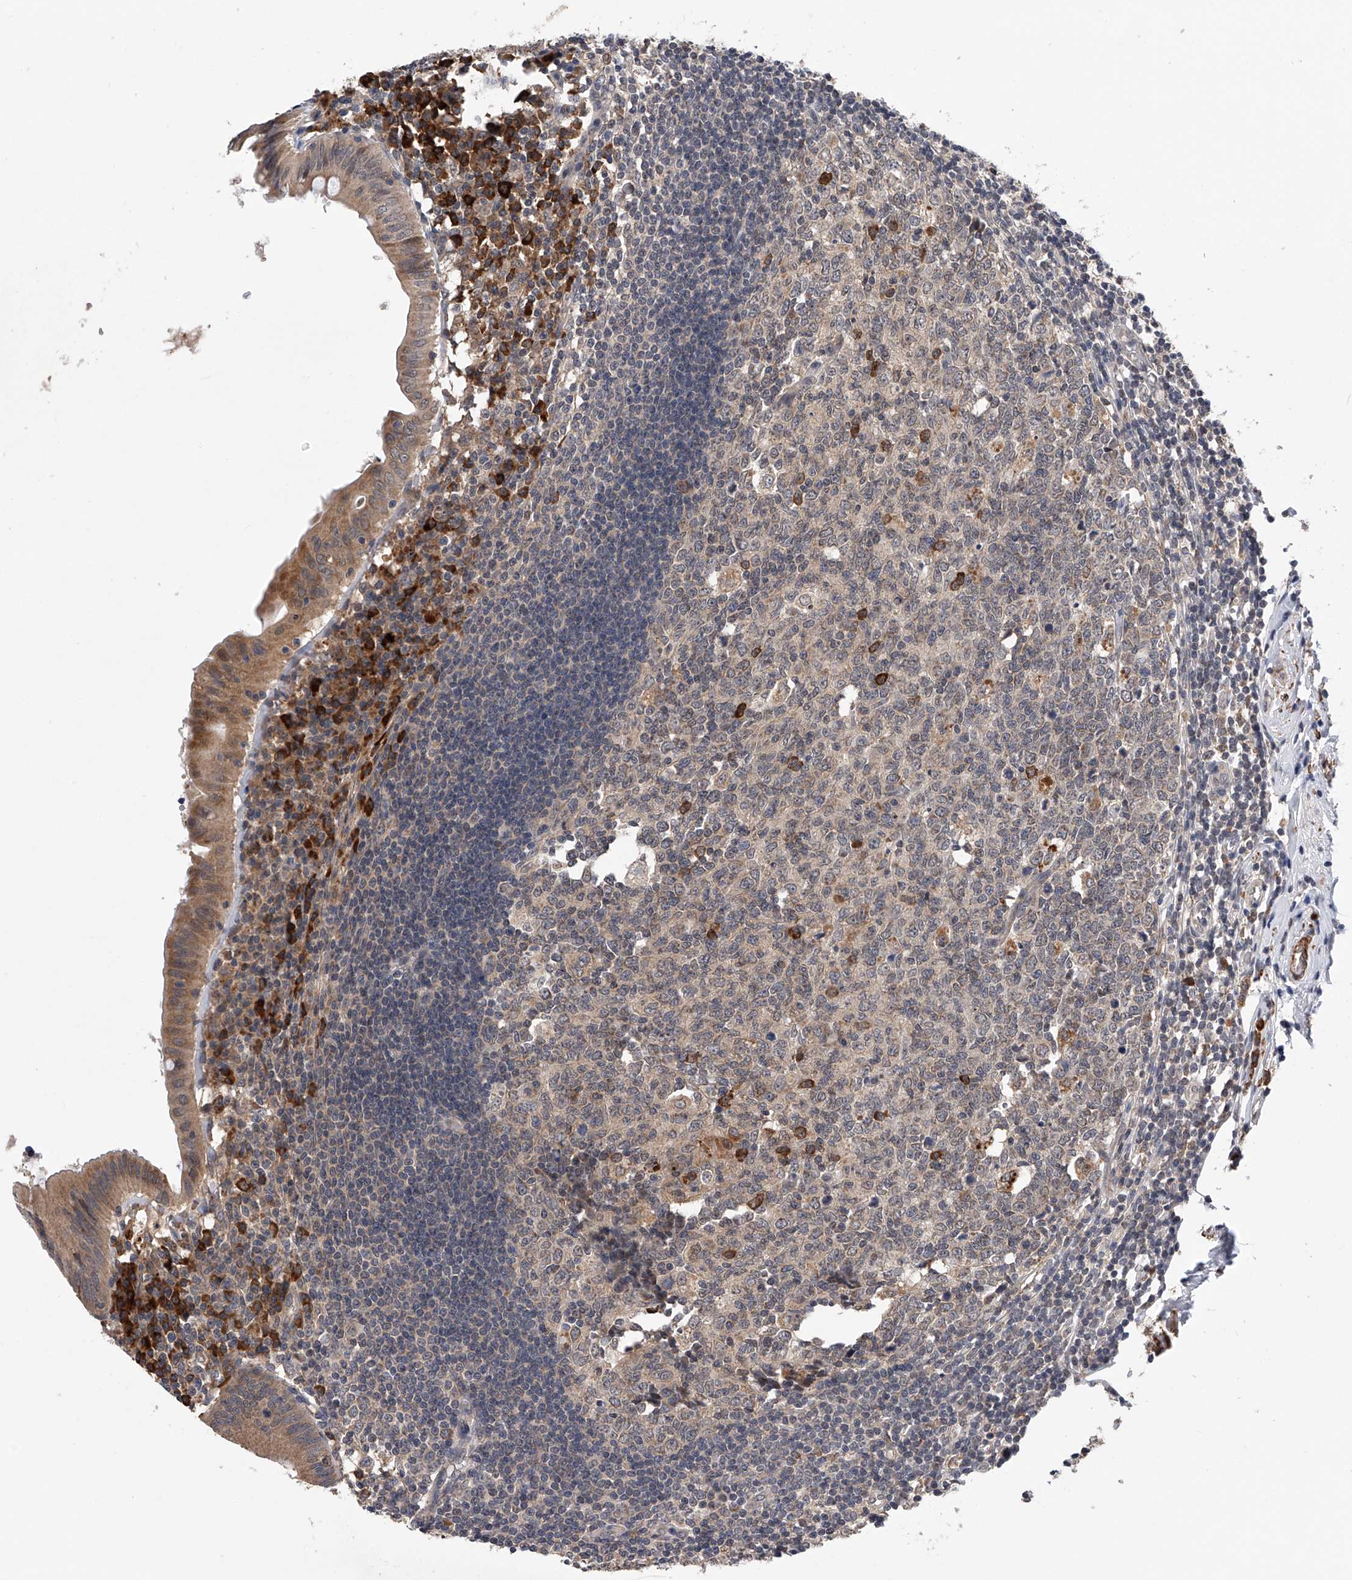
{"staining": {"intensity": "moderate", "quantity": ">75%", "location": "cytoplasmic/membranous"}, "tissue": "appendix", "cell_type": "Glandular cells", "image_type": "normal", "snomed": [{"axis": "morphology", "description": "Normal tissue, NOS"}, {"axis": "topography", "description": "Appendix"}], "caption": "Appendix stained with immunohistochemistry (IHC) exhibits moderate cytoplasmic/membranous staining in approximately >75% of glandular cells. The staining was performed using DAB to visualize the protein expression in brown, while the nuclei were stained in blue with hematoxylin (Magnification: 20x).", "gene": "SPOCK1", "patient": {"sex": "female", "age": 54}}